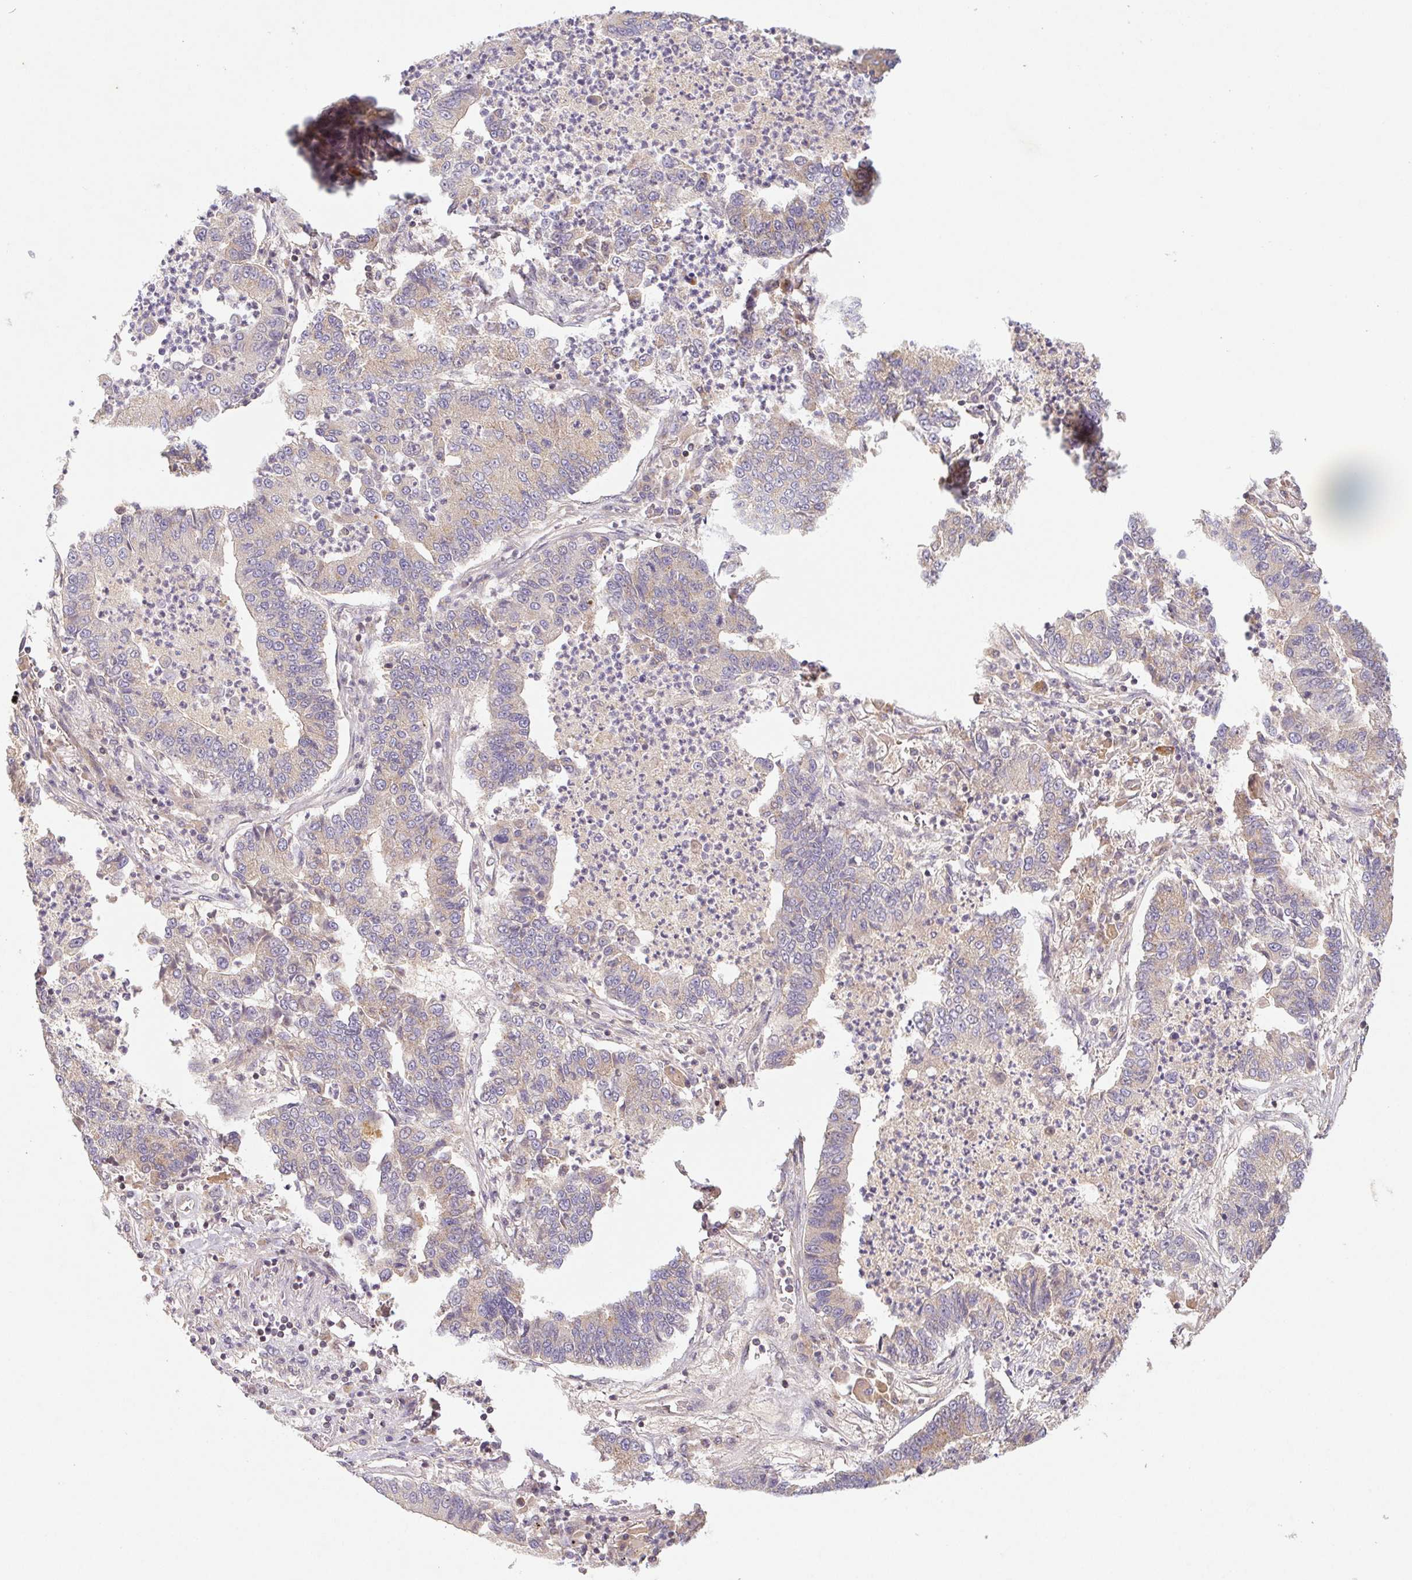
{"staining": {"intensity": "moderate", "quantity": "25%-75%", "location": "cytoplasmic/membranous"}, "tissue": "lung cancer", "cell_type": "Tumor cells", "image_type": "cancer", "snomed": [{"axis": "morphology", "description": "Adenocarcinoma, NOS"}, {"axis": "topography", "description": "Lung"}], "caption": "Immunohistochemistry micrograph of neoplastic tissue: human lung cancer (adenocarcinoma) stained using immunohistochemistry shows medium levels of moderate protein expression localized specifically in the cytoplasmic/membranous of tumor cells, appearing as a cytoplasmic/membranous brown color.", "gene": "MTHFD1", "patient": {"sex": "female", "age": 57}}